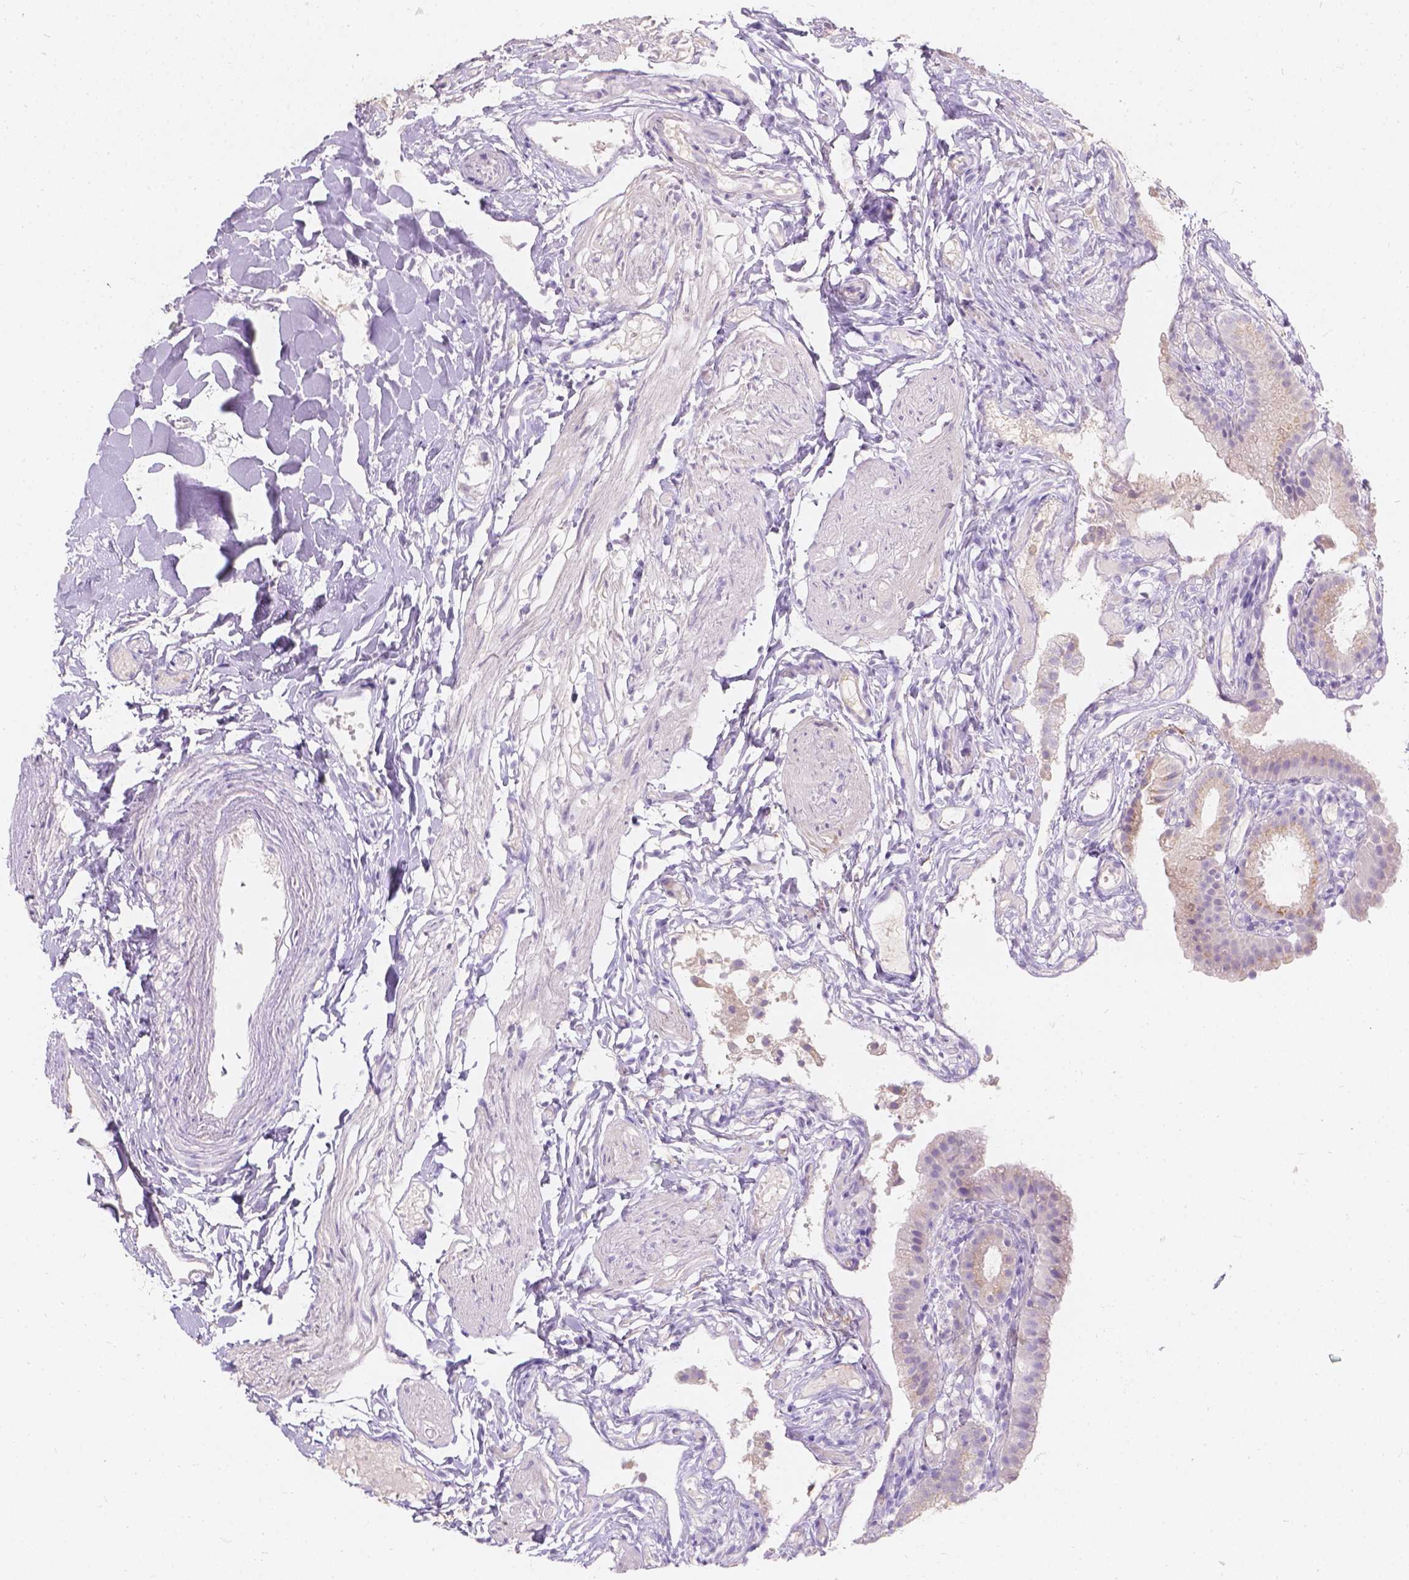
{"staining": {"intensity": "negative", "quantity": "none", "location": "none"}, "tissue": "gallbladder", "cell_type": "Glandular cells", "image_type": "normal", "snomed": [{"axis": "morphology", "description": "Normal tissue, NOS"}, {"axis": "topography", "description": "Gallbladder"}], "caption": "Human gallbladder stained for a protein using immunohistochemistry displays no expression in glandular cells.", "gene": "GAL3ST2", "patient": {"sex": "female", "age": 47}}